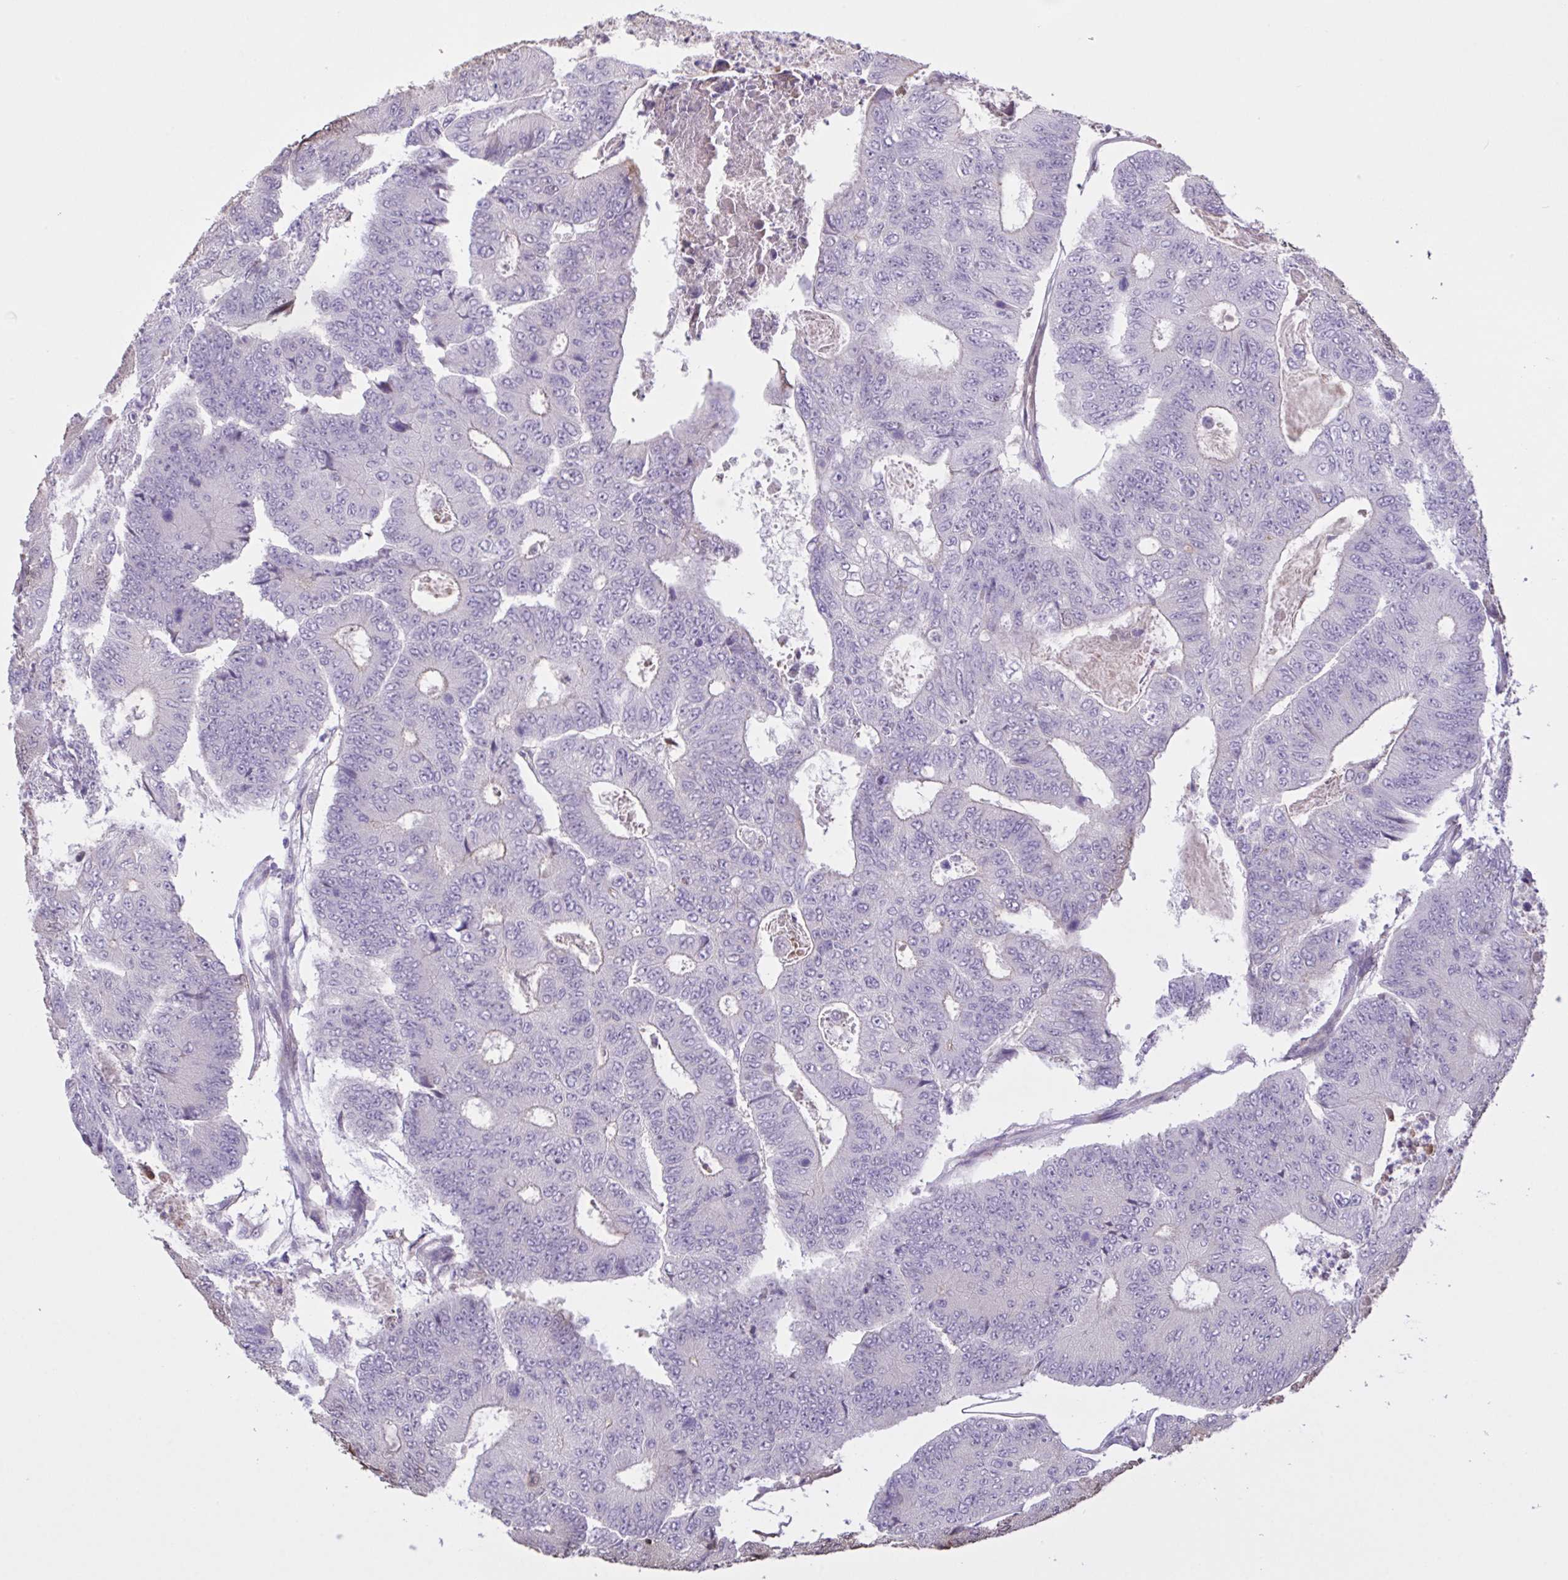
{"staining": {"intensity": "negative", "quantity": "none", "location": "none"}, "tissue": "colorectal cancer", "cell_type": "Tumor cells", "image_type": "cancer", "snomed": [{"axis": "morphology", "description": "Adenocarcinoma, NOS"}, {"axis": "topography", "description": "Colon"}], "caption": "Photomicrograph shows no significant protein expression in tumor cells of adenocarcinoma (colorectal).", "gene": "MRGPRX2", "patient": {"sex": "female", "age": 48}}